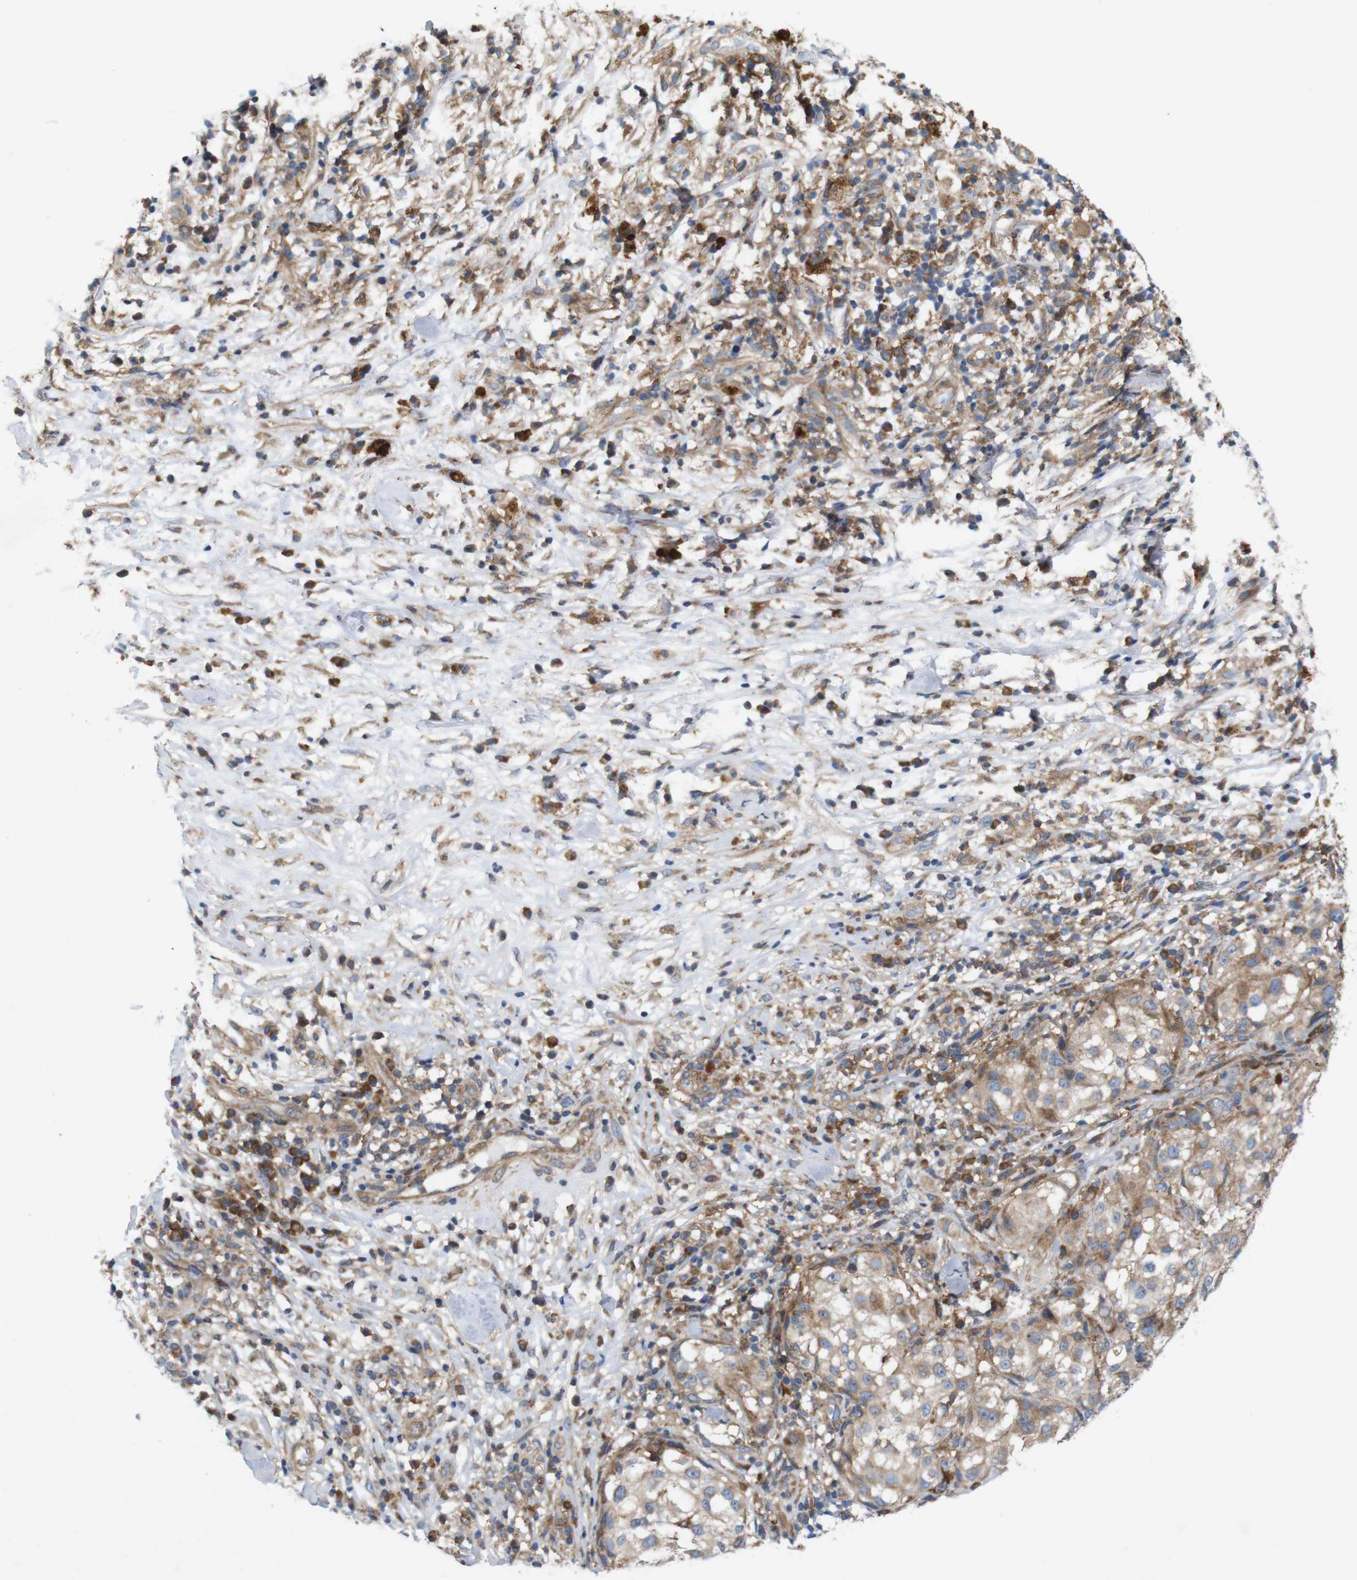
{"staining": {"intensity": "moderate", "quantity": ">75%", "location": "cytoplasmic/membranous"}, "tissue": "melanoma", "cell_type": "Tumor cells", "image_type": "cancer", "snomed": [{"axis": "morphology", "description": "Necrosis, NOS"}, {"axis": "morphology", "description": "Malignant melanoma, NOS"}, {"axis": "topography", "description": "Skin"}], "caption": "This micrograph displays malignant melanoma stained with IHC to label a protein in brown. The cytoplasmic/membranous of tumor cells show moderate positivity for the protein. Nuclei are counter-stained blue.", "gene": "SIGLEC8", "patient": {"sex": "female", "age": 87}}